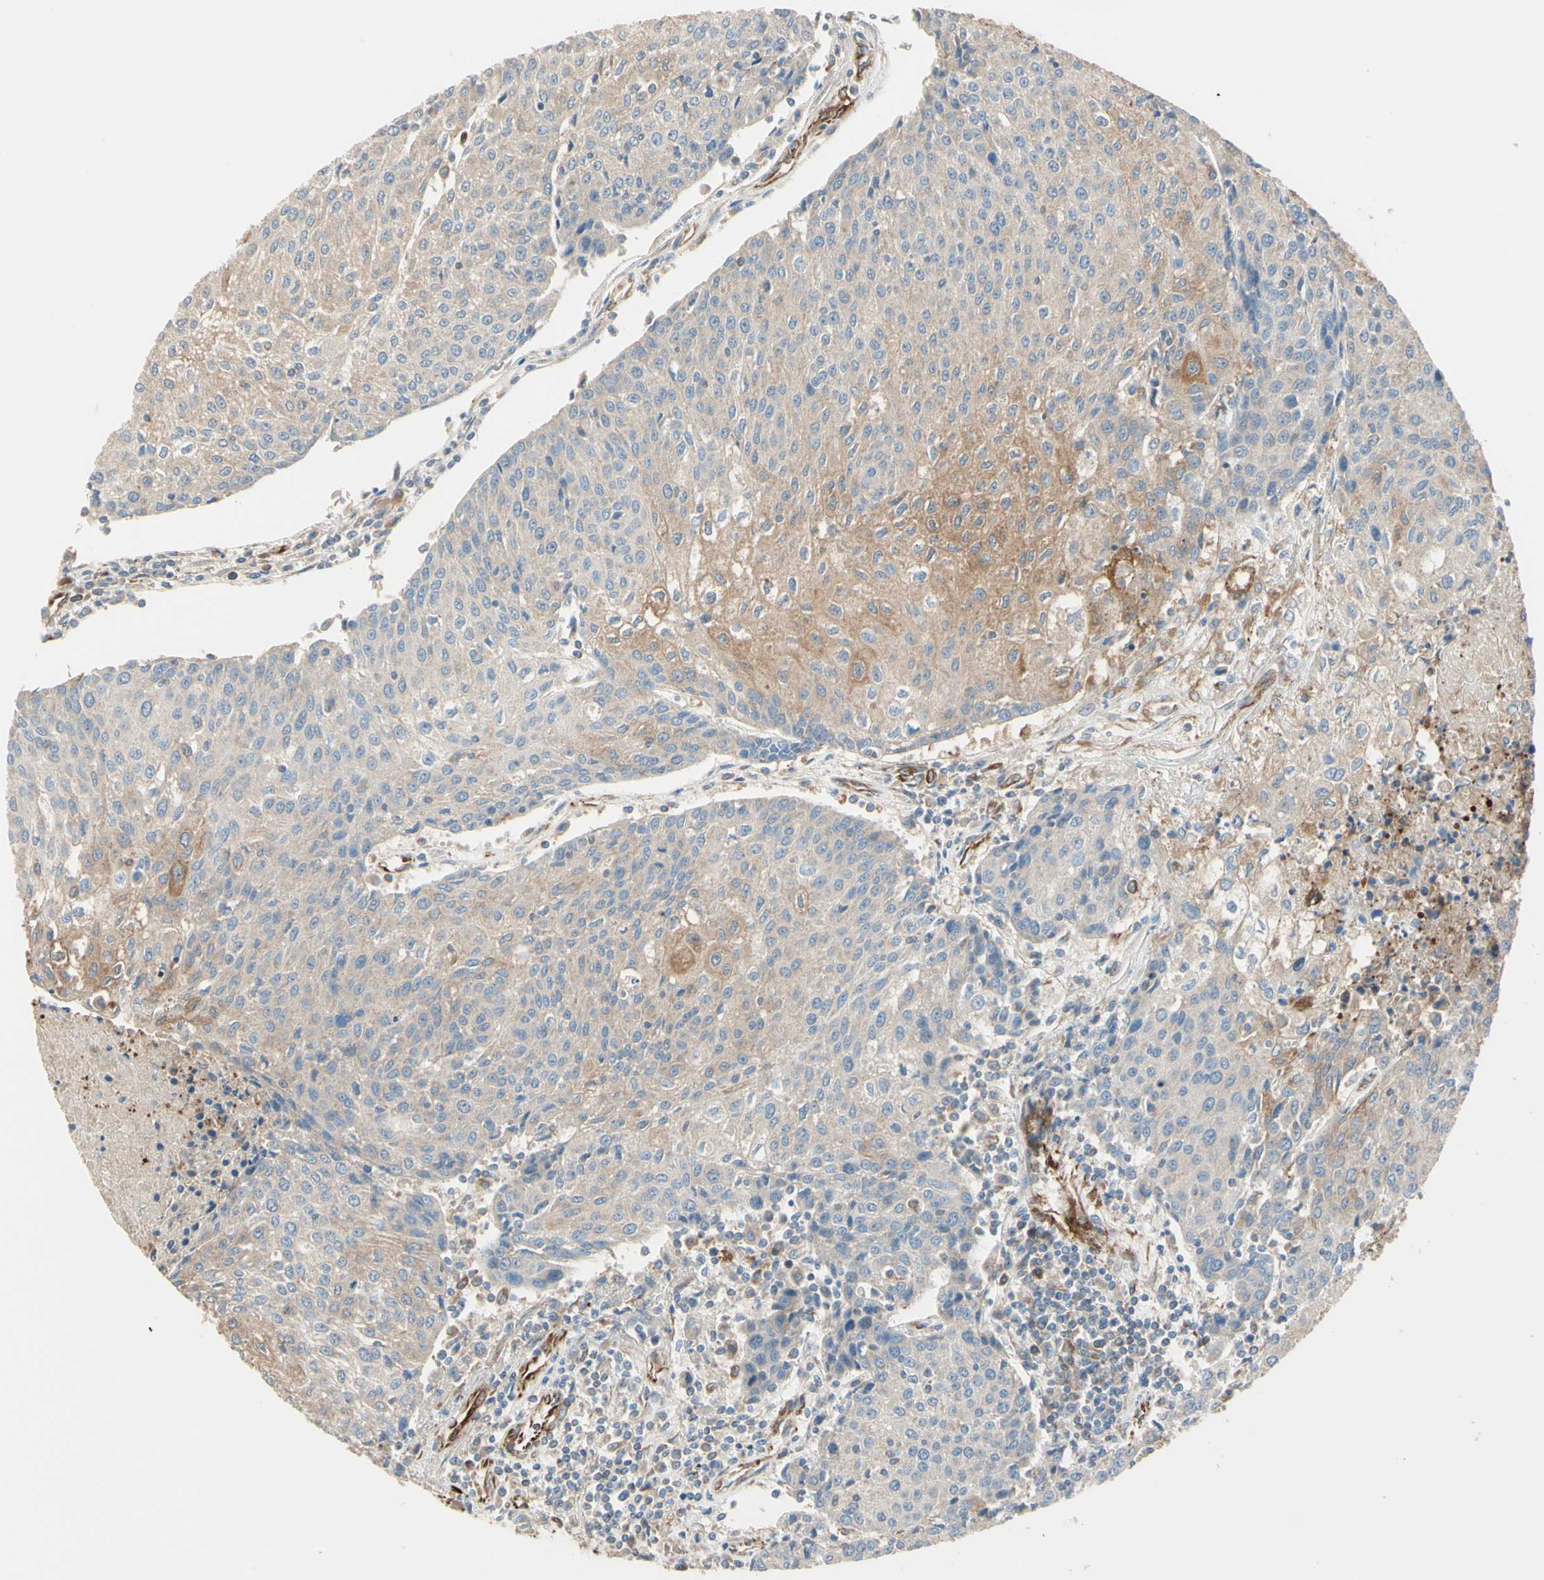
{"staining": {"intensity": "weak", "quantity": "25%-75%", "location": "cytoplasmic/membranous"}, "tissue": "urothelial cancer", "cell_type": "Tumor cells", "image_type": "cancer", "snomed": [{"axis": "morphology", "description": "Urothelial carcinoma, High grade"}, {"axis": "topography", "description": "Urinary bladder"}], "caption": "Weak cytoplasmic/membranous protein expression is appreciated in approximately 25%-75% of tumor cells in urothelial cancer.", "gene": "TRAF2", "patient": {"sex": "female", "age": 85}}